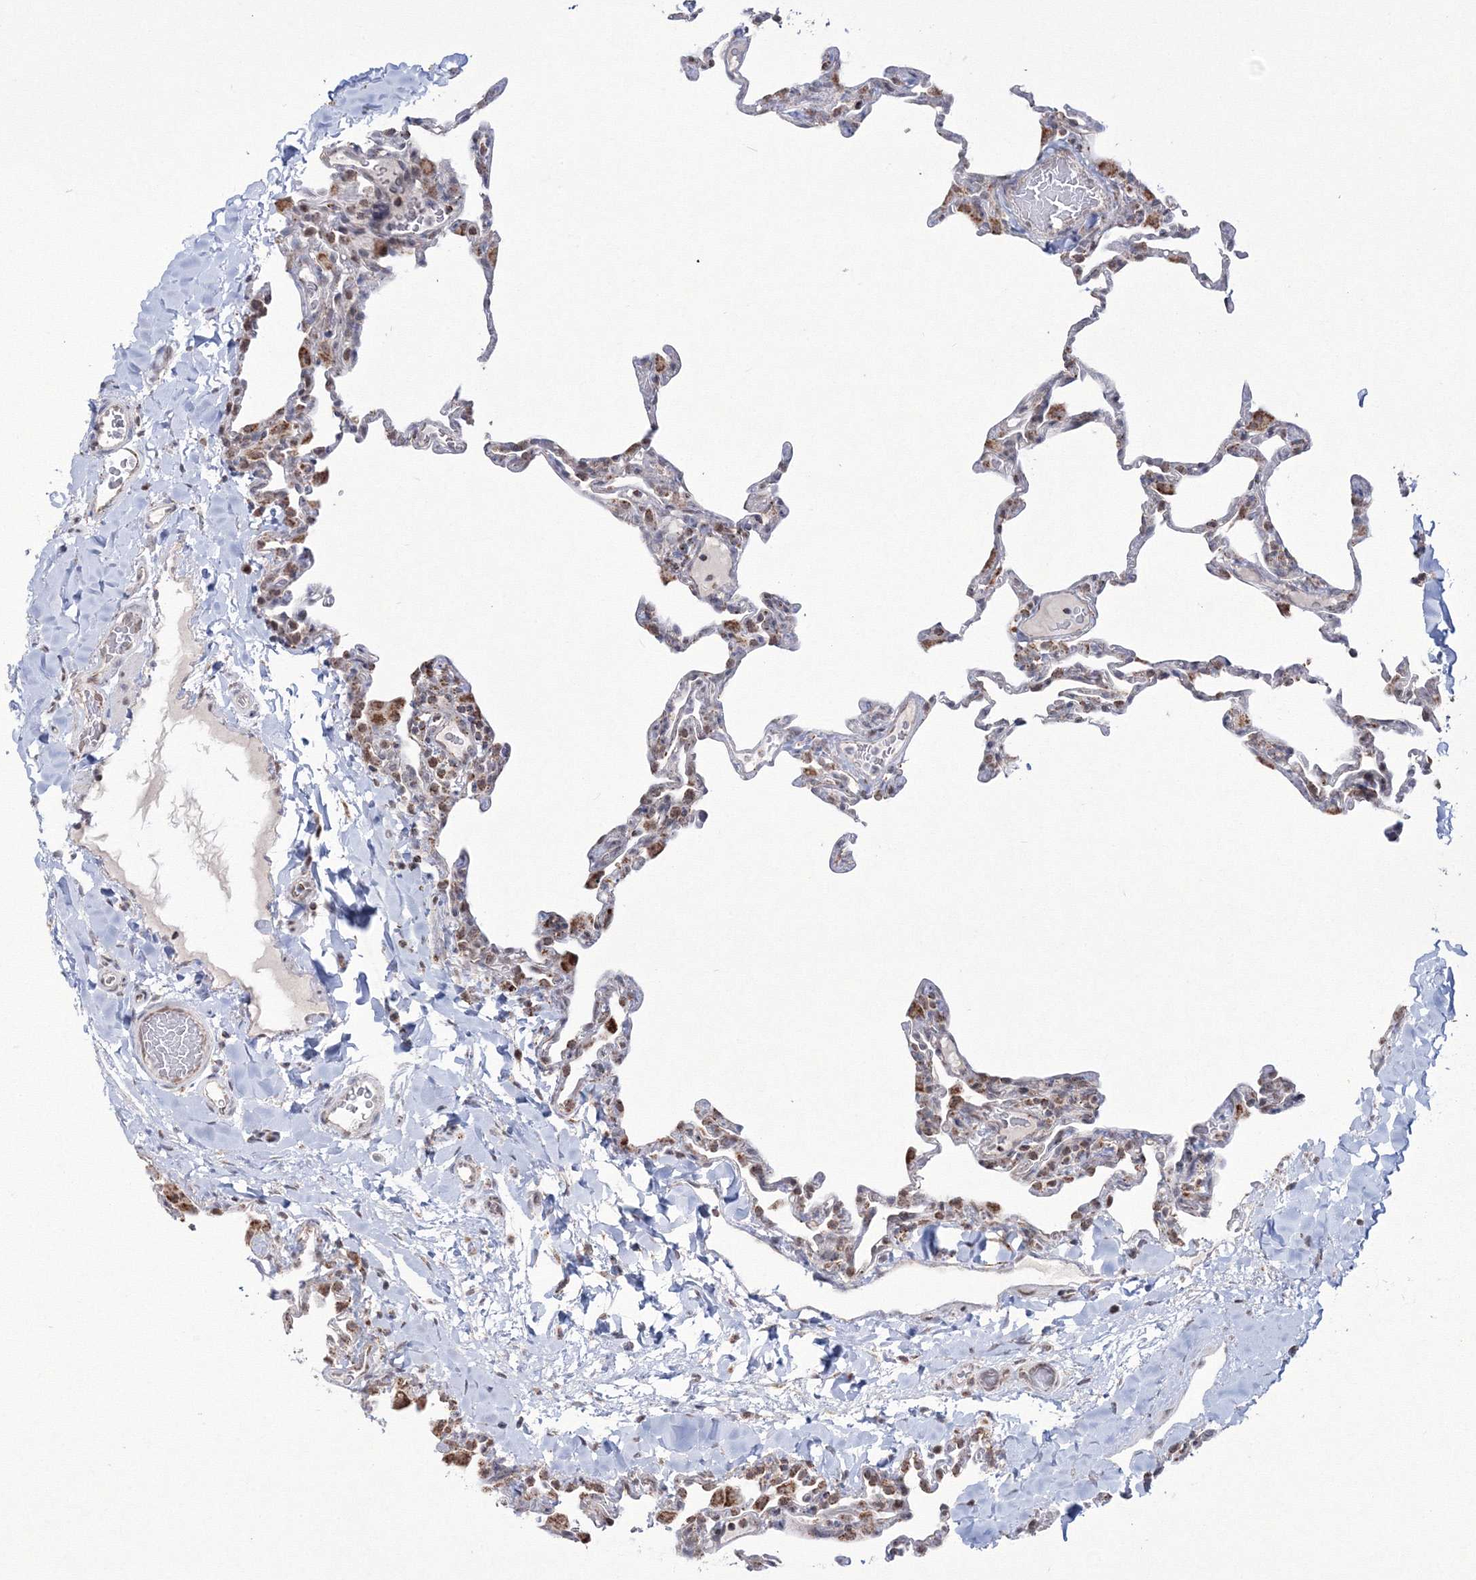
{"staining": {"intensity": "moderate", "quantity": "<25%", "location": "cytoplasmic/membranous"}, "tissue": "lung", "cell_type": "Alveolar cells", "image_type": "normal", "snomed": [{"axis": "morphology", "description": "Normal tissue, NOS"}, {"axis": "topography", "description": "Lung"}], "caption": "Human lung stained for a protein (brown) shows moderate cytoplasmic/membranous positive positivity in about <25% of alveolar cells.", "gene": "GRSF1", "patient": {"sex": "male", "age": 20}}